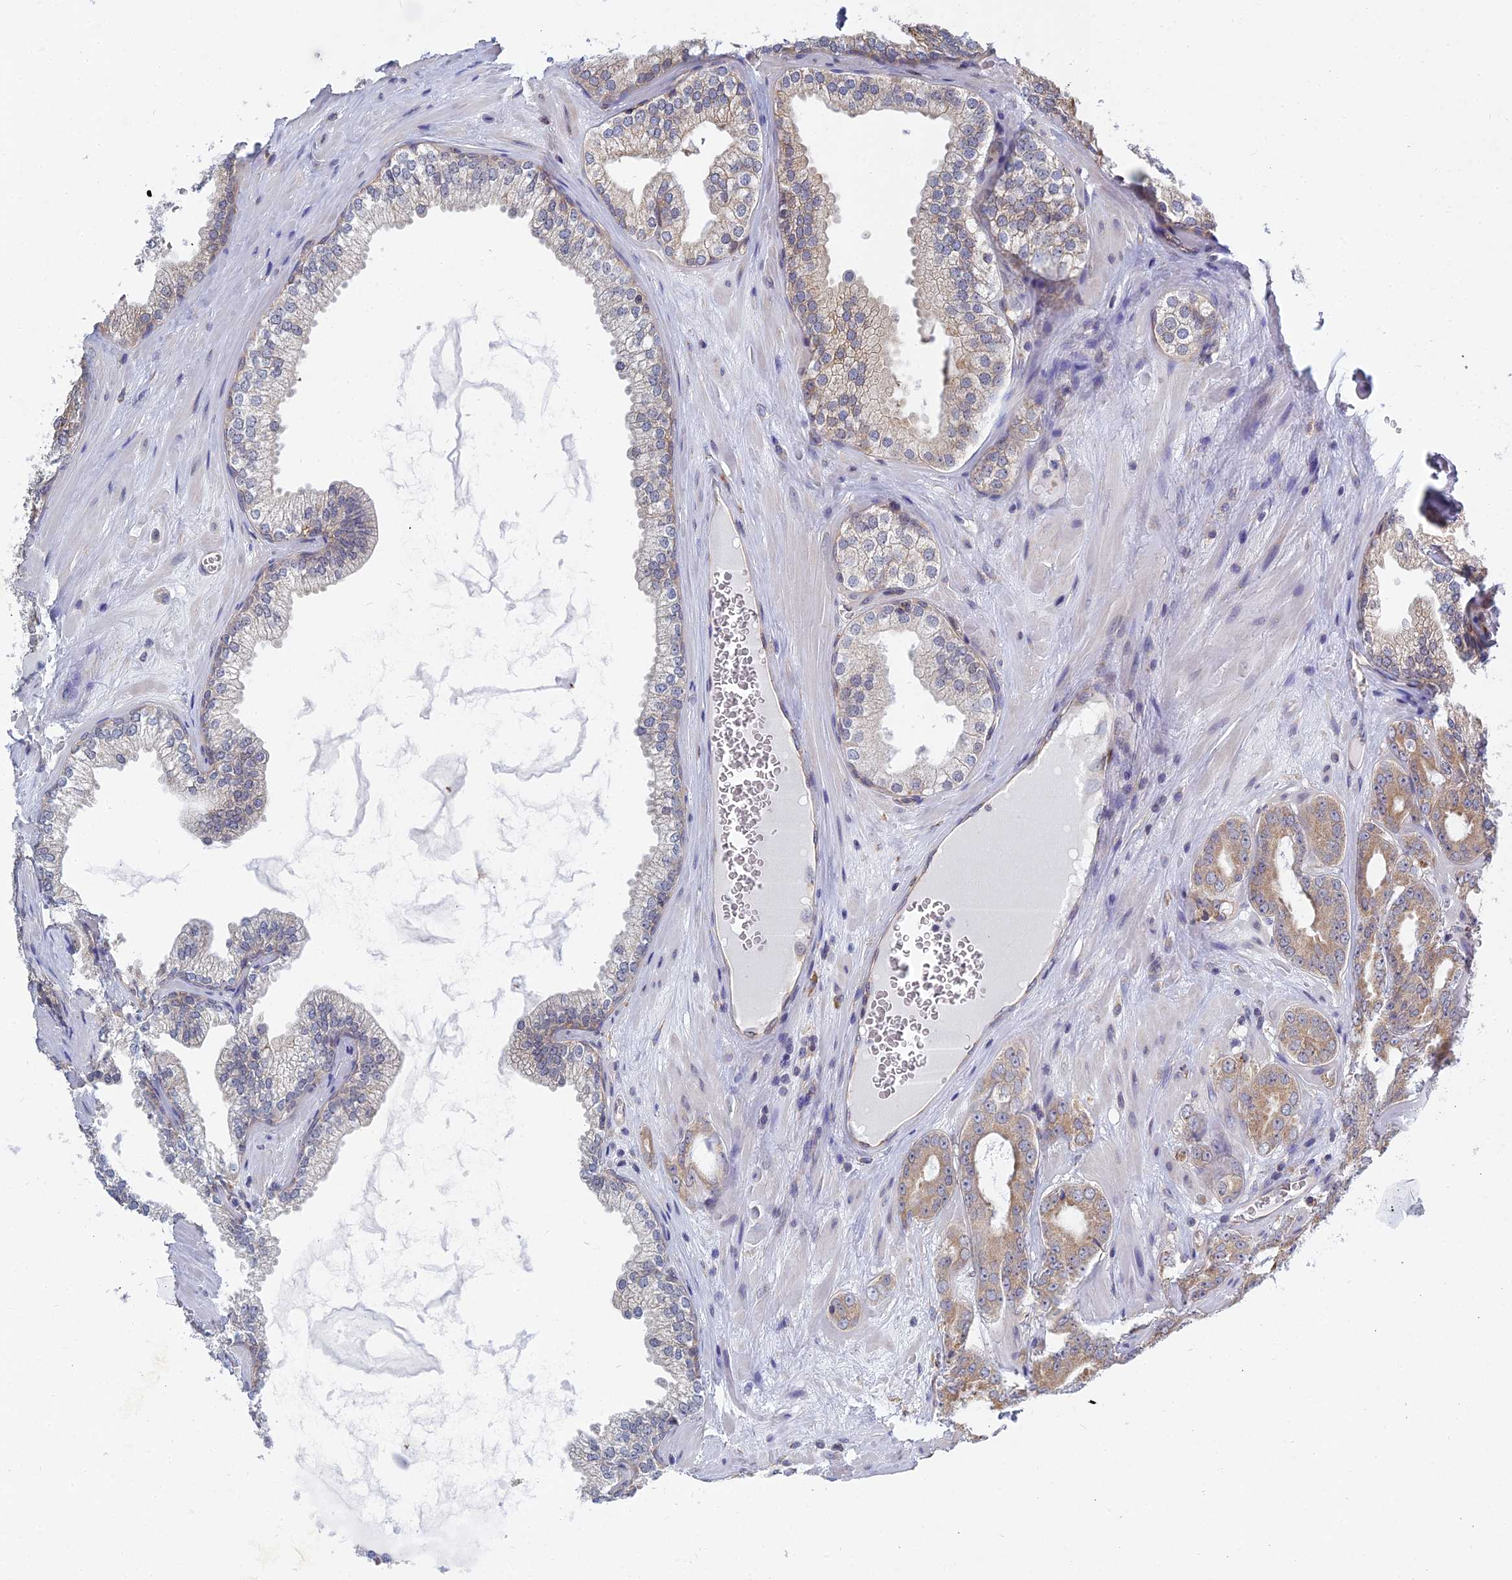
{"staining": {"intensity": "weak", "quantity": "25%-75%", "location": "cytoplasmic/membranous"}, "tissue": "prostate cancer", "cell_type": "Tumor cells", "image_type": "cancer", "snomed": [{"axis": "morphology", "description": "Adenocarcinoma, Low grade"}, {"axis": "topography", "description": "Prostate"}], "caption": "Weak cytoplasmic/membranous positivity for a protein is appreciated in approximately 25%-75% of tumor cells of prostate low-grade adenocarcinoma using immunohistochemistry.", "gene": "KIAA1143", "patient": {"sex": "male", "age": 60}}